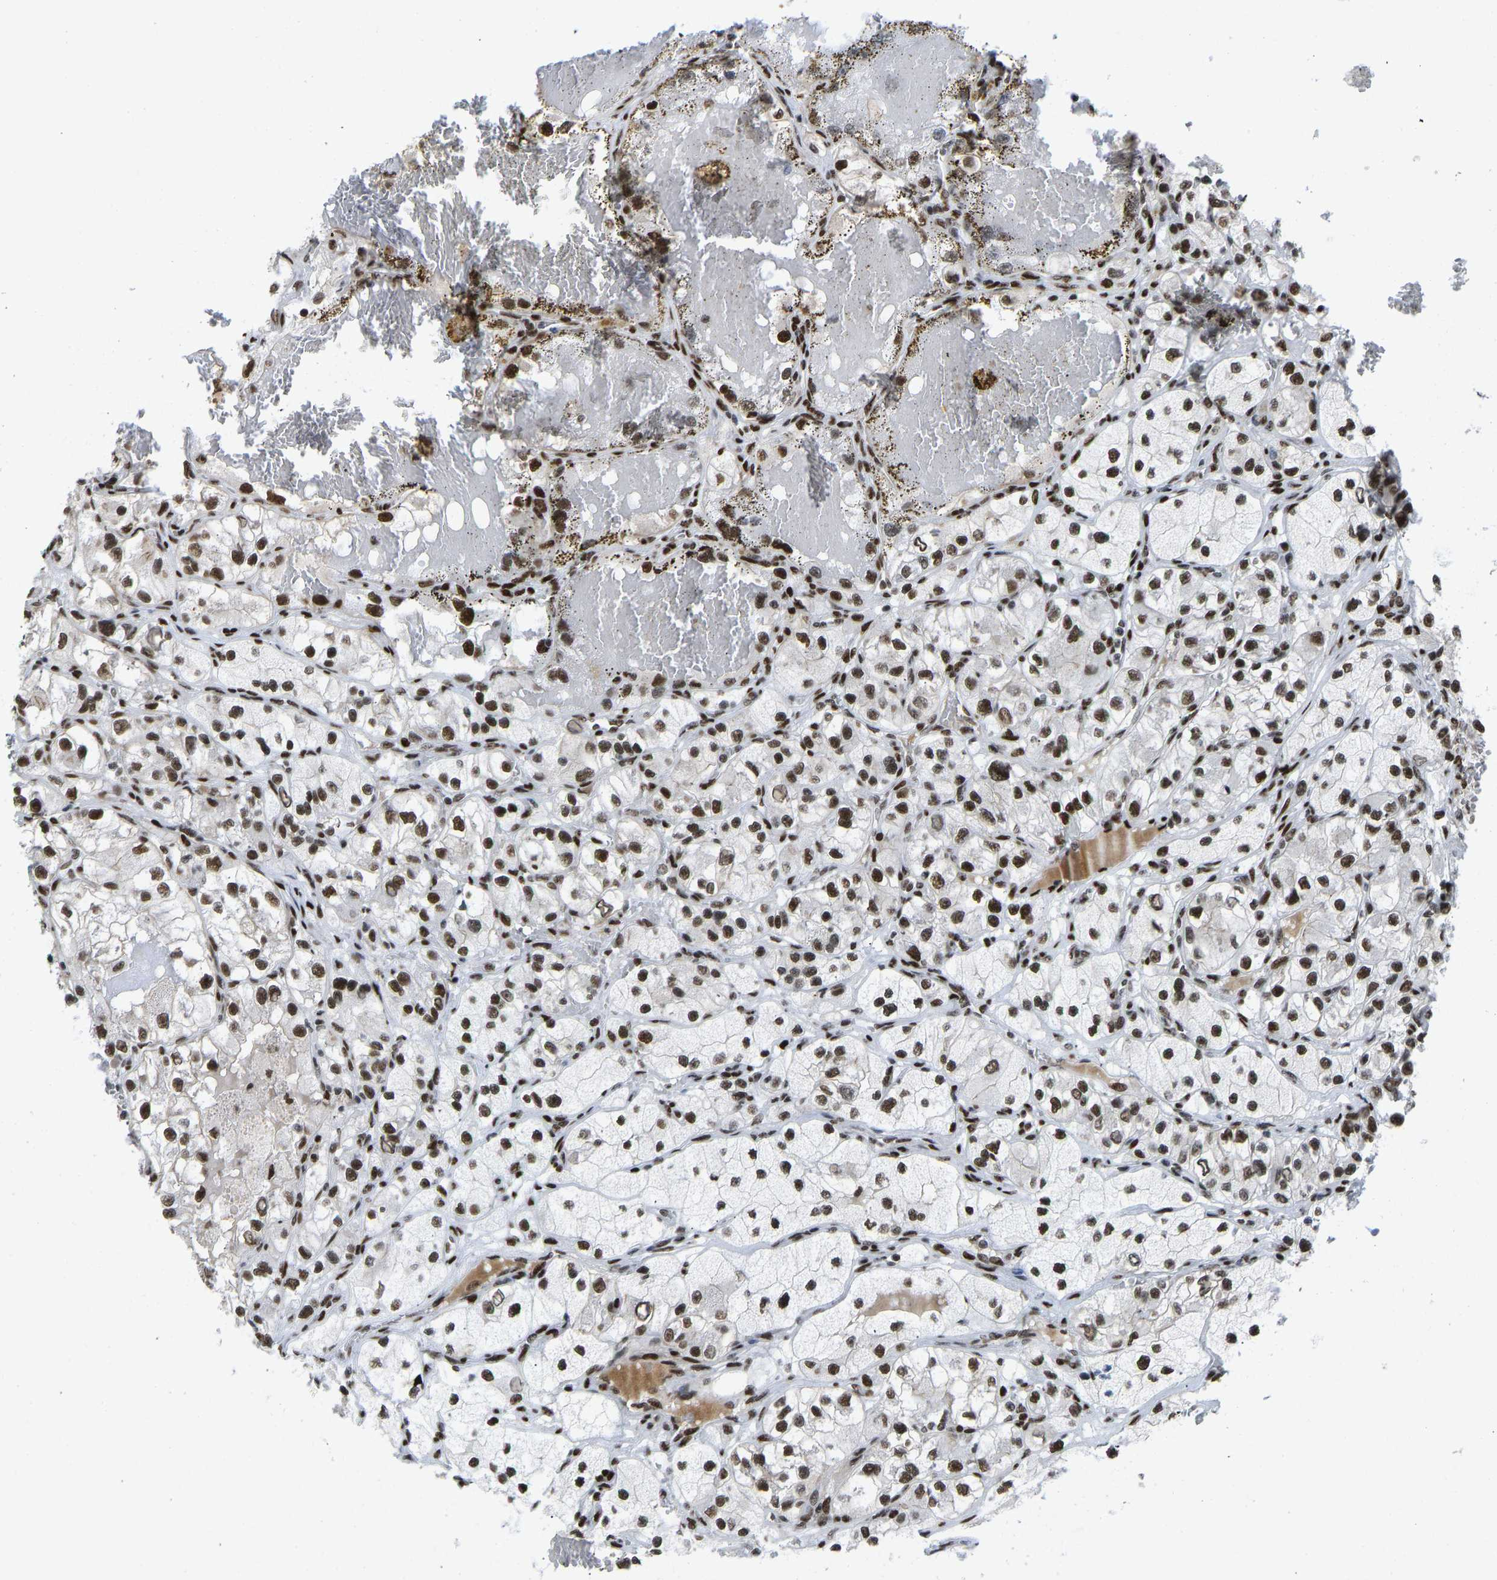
{"staining": {"intensity": "strong", "quantity": ">75%", "location": "nuclear"}, "tissue": "renal cancer", "cell_type": "Tumor cells", "image_type": "cancer", "snomed": [{"axis": "morphology", "description": "Adenocarcinoma, NOS"}, {"axis": "topography", "description": "Kidney"}], "caption": "This is a histology image of immunohistochemistry (IHC) staining of renal cancer, which shows strong staining in the nuclear of tumor cells.", "gene": "FOXK1", "patient": {"sex": "female", "age": 57}}